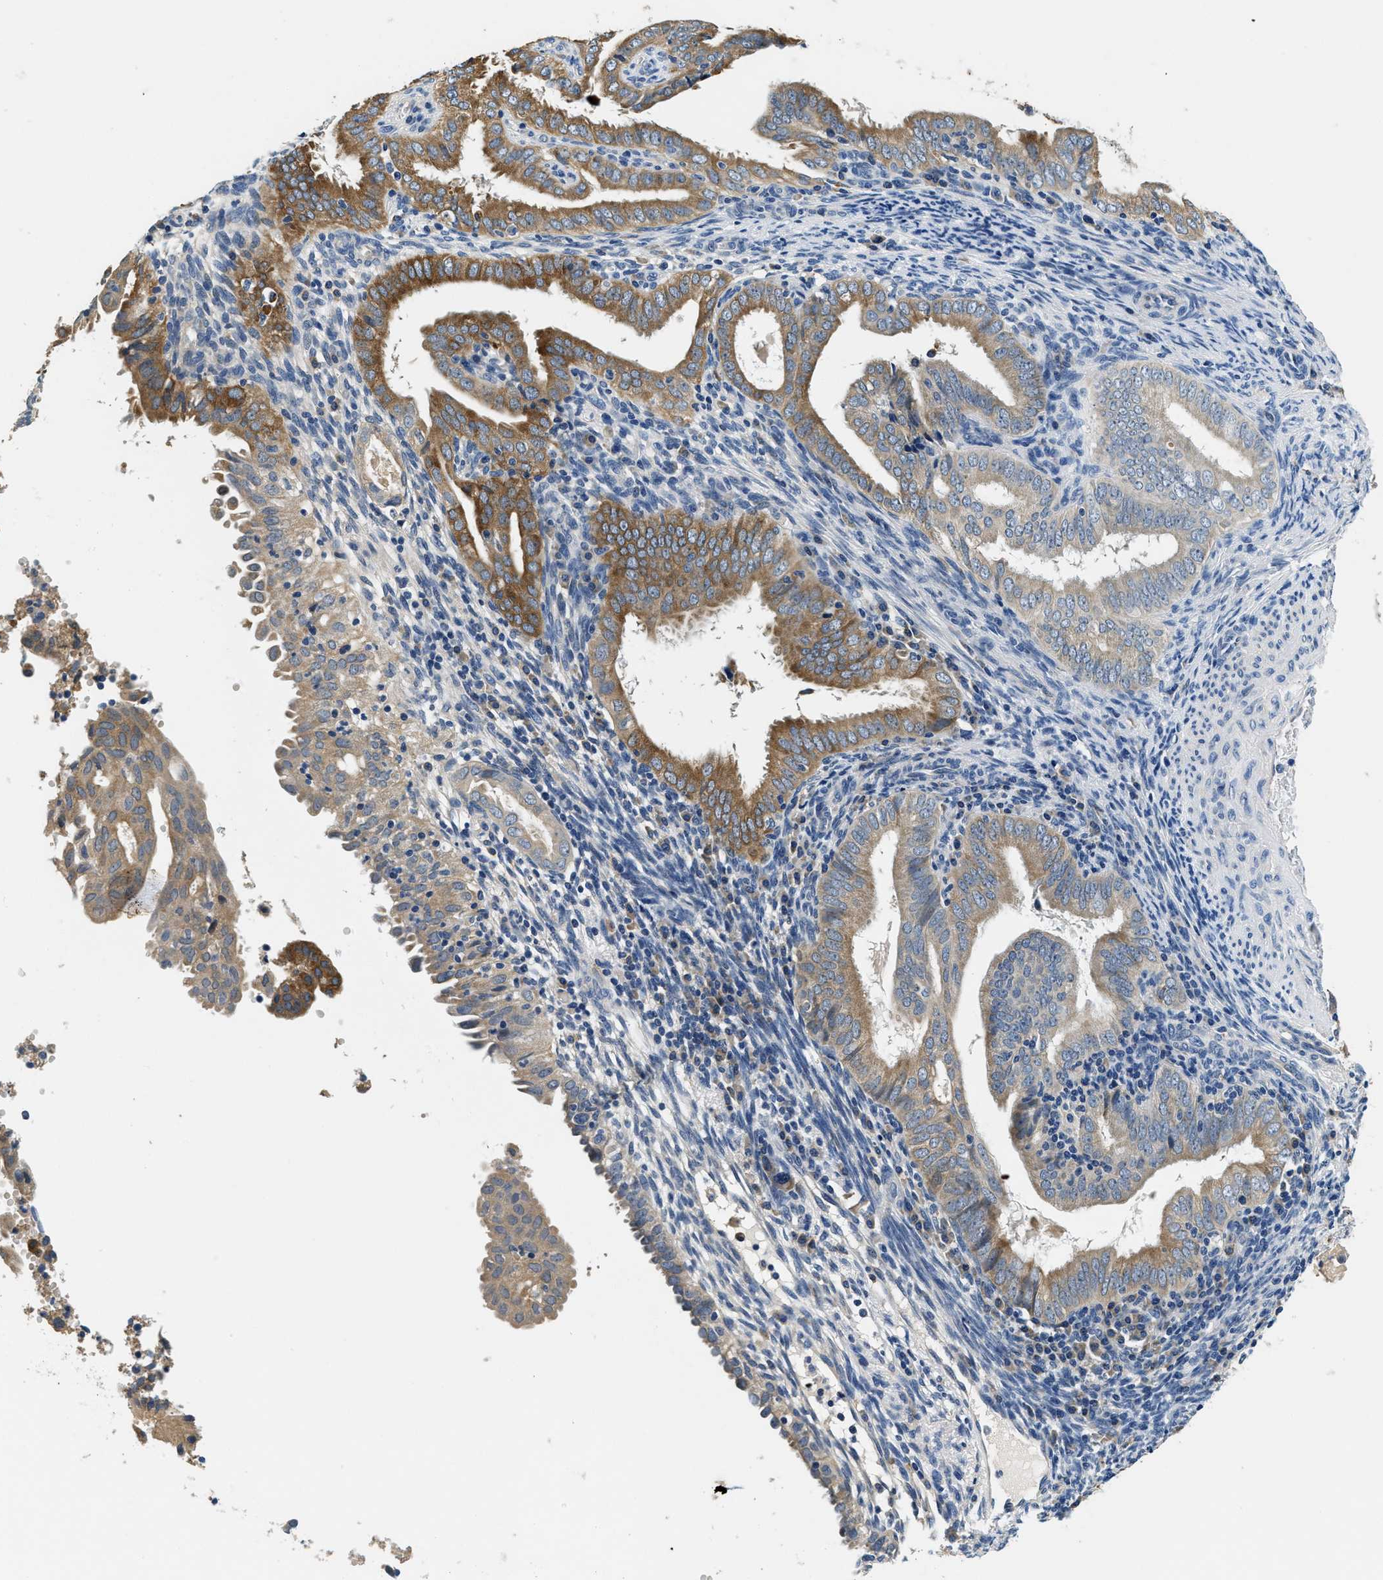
{"staining": {"intensity": "moderate", "quantity": "25%-75%", "location": "cytoplasmic/membranous"}, "tissue": "endometrial cancer", "cell_type": "Tumor cells", "image_type": "cancer", "snomed": [{"axis": "morphology", "description": "Adenocarcinoma, NOS"}, {"axis": "topography", "description": "Endometrium"}], "caption": "Tumor cells reveal moderate cytoplasmic/membranous staining in about 25%-75% of cells in adenocarcinoma (endometrial).", "gene": "ALDH3A2", "patient": {"sex": "female", "age": 58}}